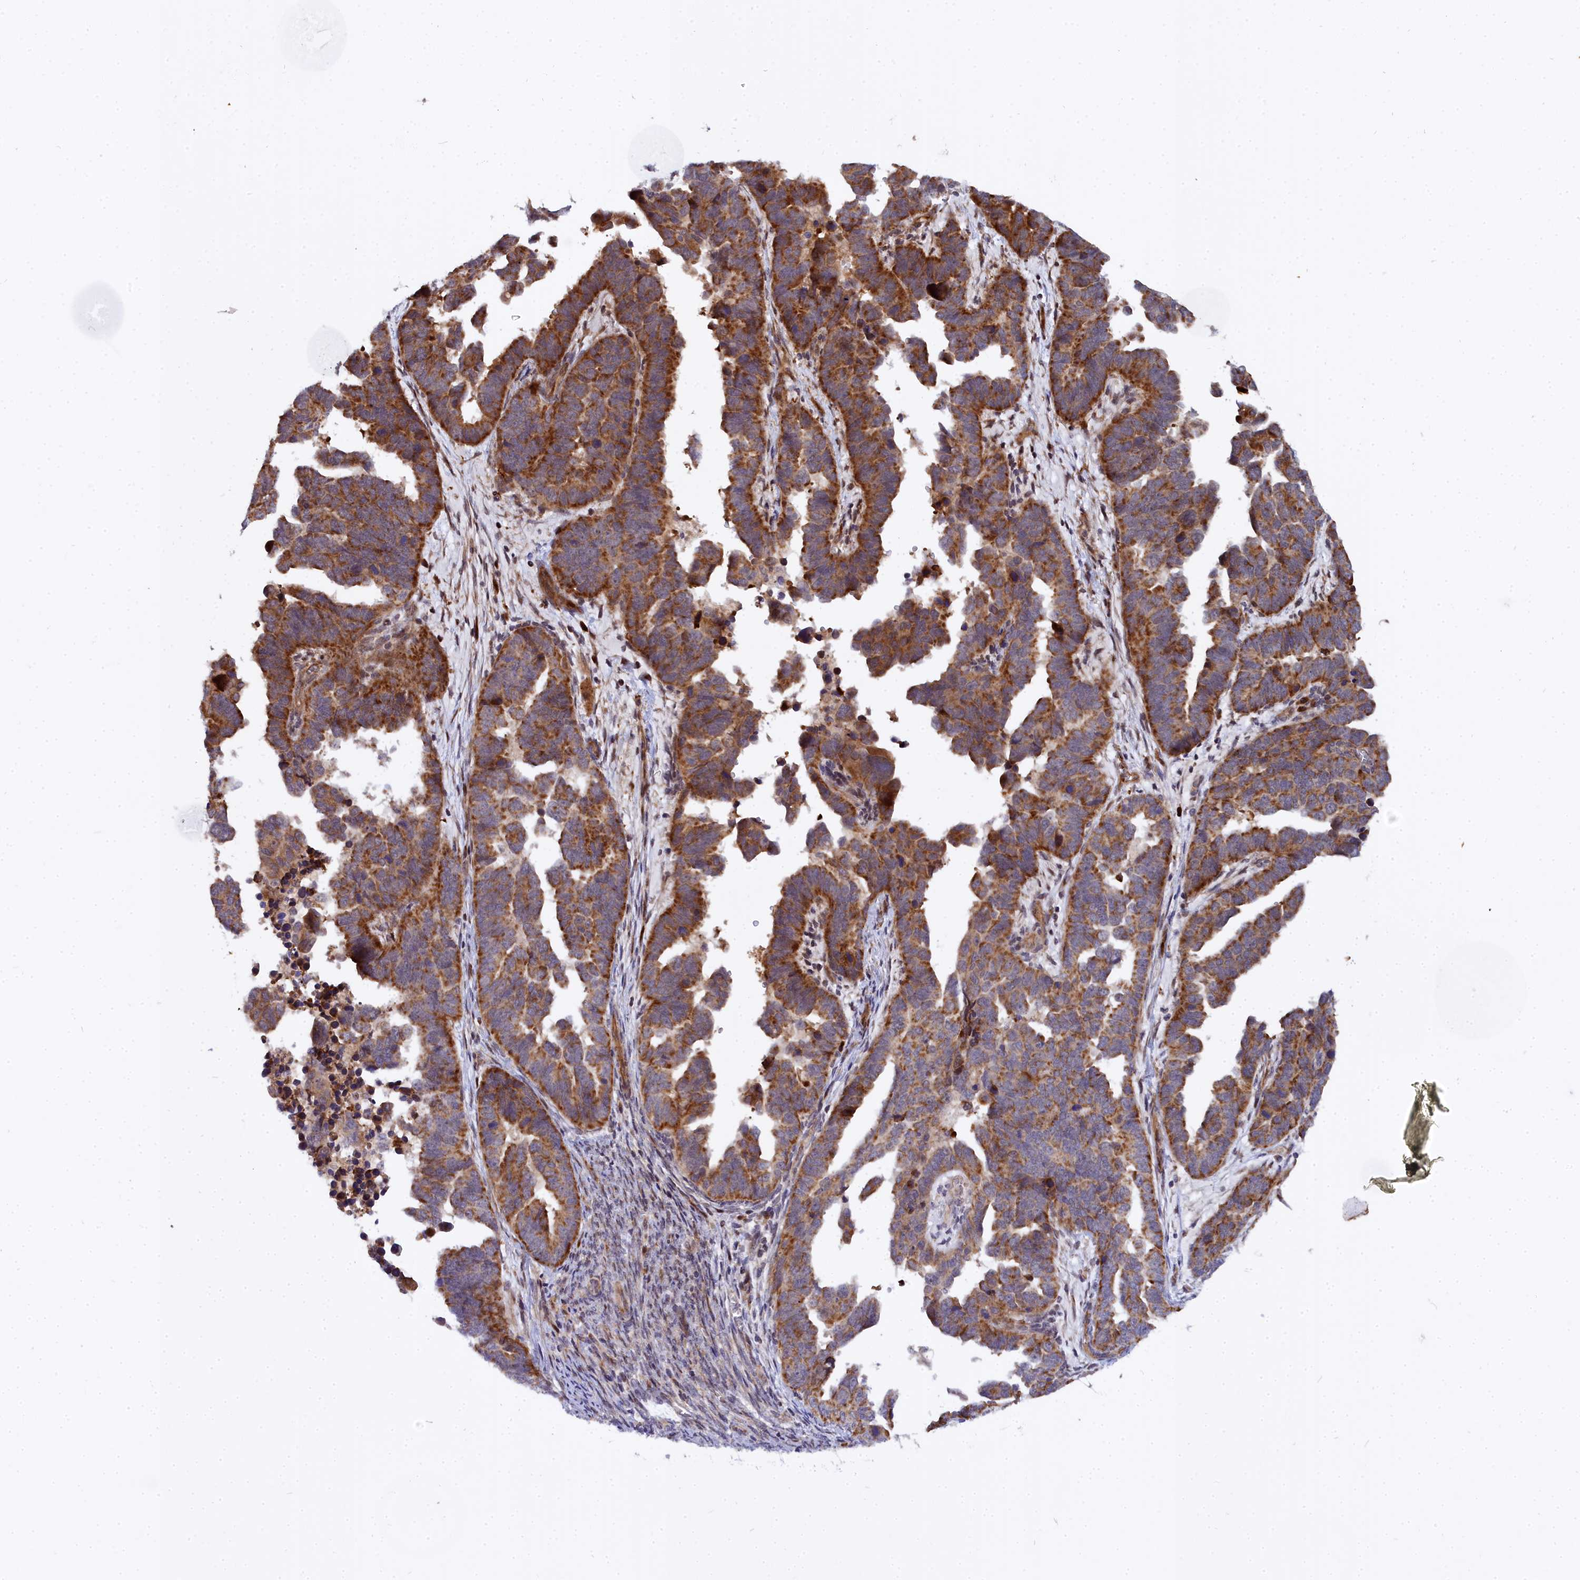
{"staining": {"intensity": "strong", "quantity": ">75%", "location": "cytoplasmic/membranous"}, "tissue": "endometrial cancer", "cell_type": "Tumor cells", "image_type": "cancer", "snomed": [{"axis": "morphology", "description": "Adenocarcinoma, NOS"}, {"axis": "topography", "description": "Endometrium"}], "caption": "This is an image of immunohistochemistry staining of endometrial cancer (adenocarcinoma), which shows strong expression in the cytoplasmic/membranous of tumor cells.", "gene": "MRPS11", "patient": {"sex": "female", "age": 75}}